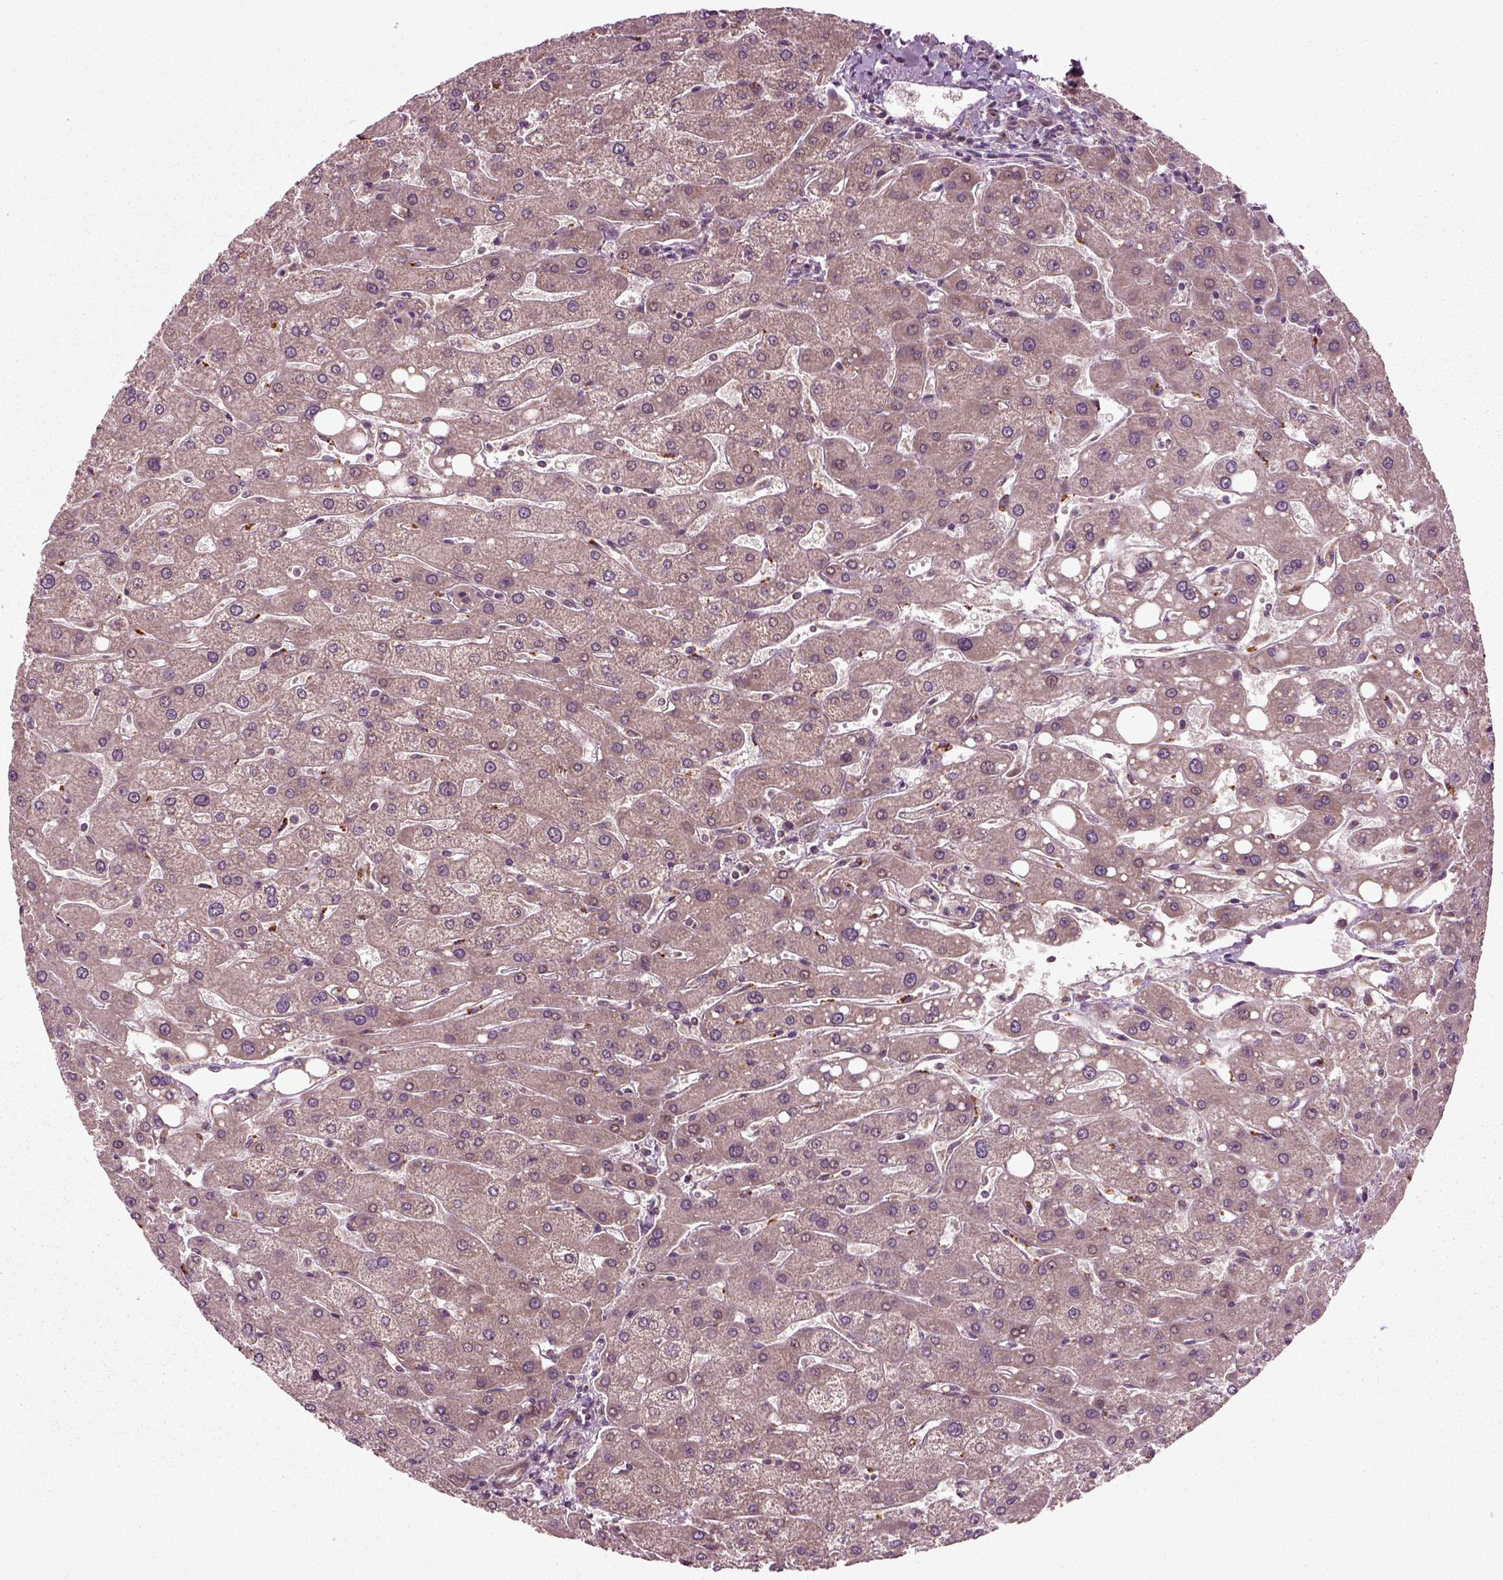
{"staining": {"intensity": "negative", "quantity": "none", "location": "none"}, "tissue": "liver", "cell_type": "Cholangiocytes", "image_type": "normal", "snomed": [{"axis": "morphology", "description": "Normal tissue, NOS"}, {"axis": "topography", "description": "Liver"}], "caption": "Immunohistochemistry (IHC) histopathology image of normal liver: human liver stained with DAB shows no significant protein expression in cholangiocytes.", "gene": "PLCD3", "patient": {"sex": "male", "age": 67}}